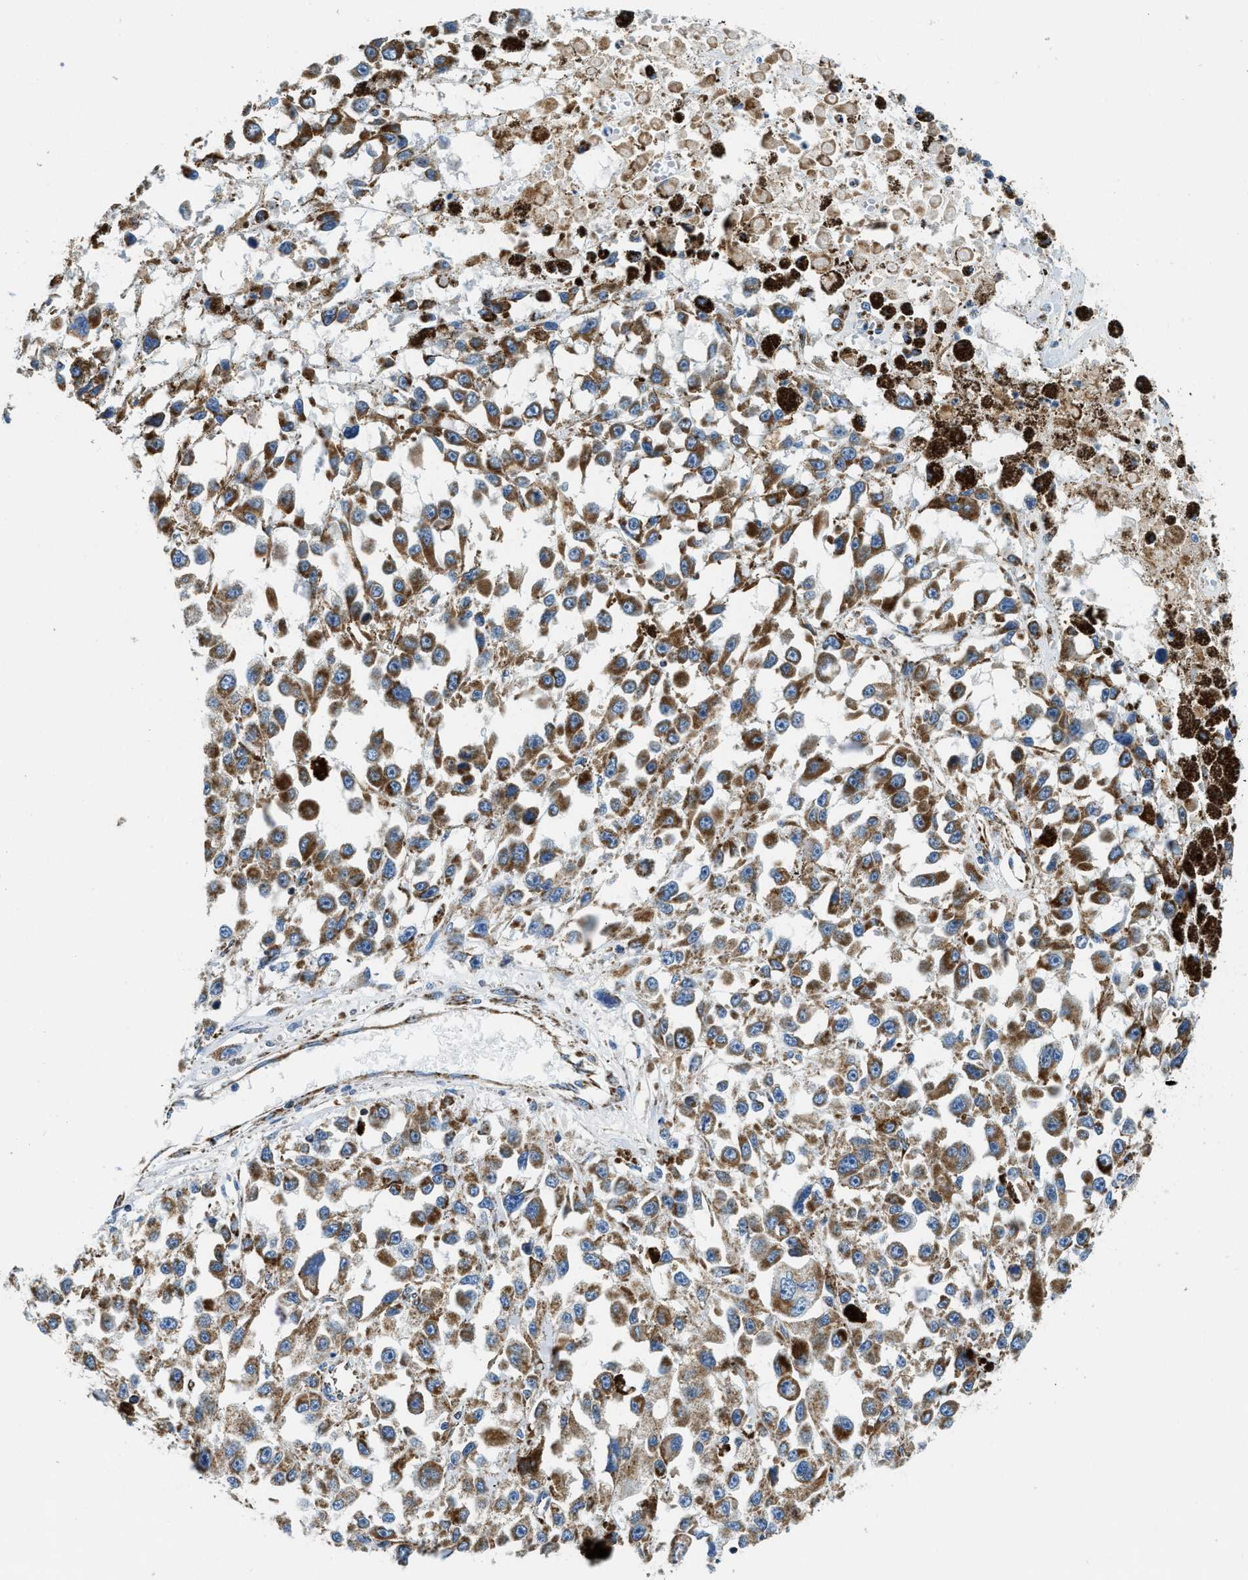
{"staining": {"intensity": "moderate", "quantity": ">75%", "location": "cytoplasmic/membranous"}, "tissue": "melanoma", "cell_type": "Tumor cells", "image_type": "cancer", "snomed": [{"axis": "morphology", "description": "Malignant melanoma, Metastatic site"}, {"axis": "topography", "description": "Lymph node"}], "caption": "Protein positivity by immunohistochemistry (IHC) exhibits moderate cytoplasmic/membranous expression in about >75% of tumor cells in malignant melanoma (metastatic site).", "gene": "STK33", "patient": {"sex": "male", "age": 59}}